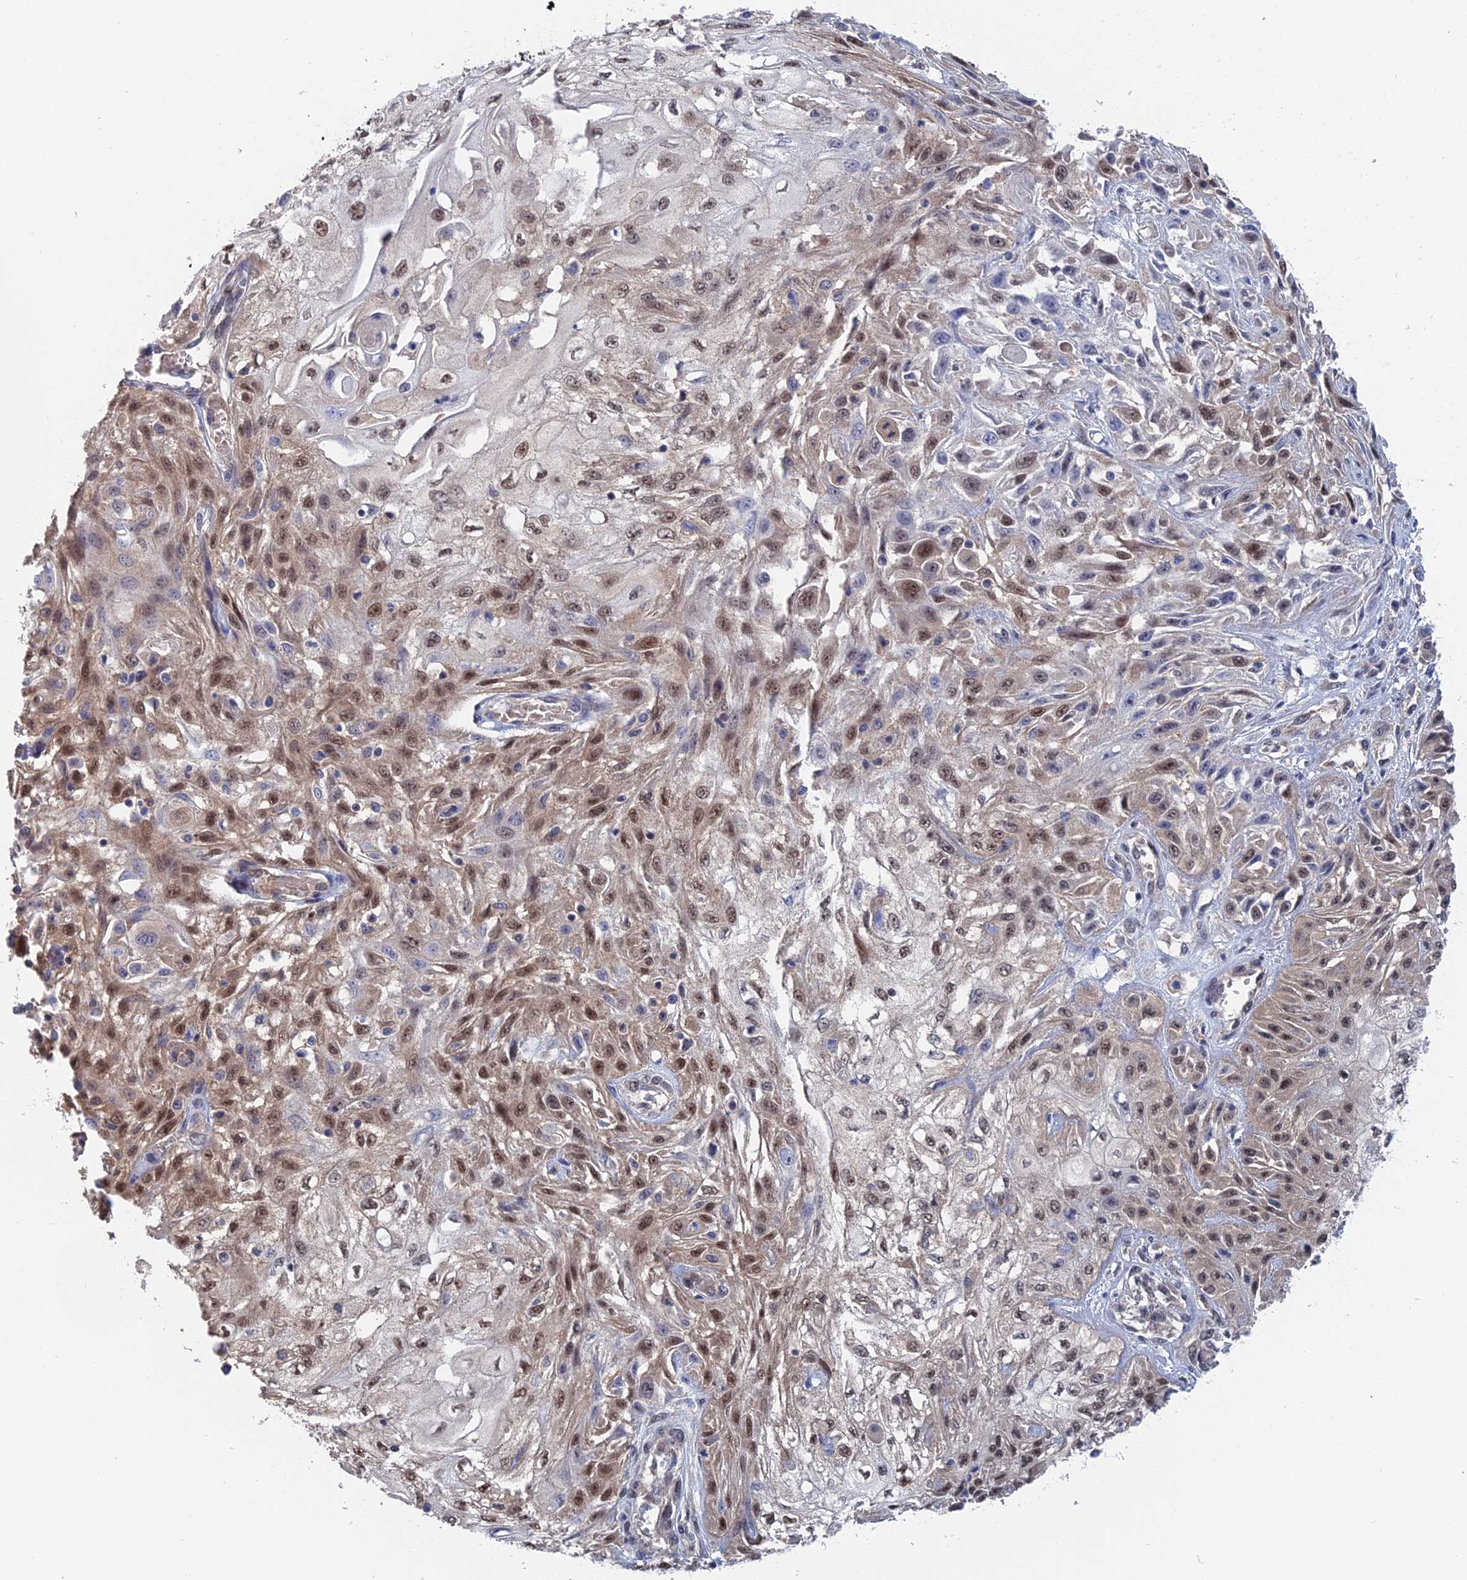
{"staining": {"intensity": "moderate", "quantity": ">75%", "location": "nuclear"}, "tissue": "skin cancer", "cell_type": "Tumor cells", "image_type": "cancer", "snomed": [{"axis": "morphology", "description": "Squamous cell carcinoma, NOS"}, {"axis": "morphology", "description": "Squamous cell carcinoma, metastatic, NOS"}, {"axis": "topography", "description": "Skin"}, {"axis": "topography", "description": "Lymph node"}], "caption": "Protein staining demonstrates moderate nuclear positivity in about >75% of tumor cells in skin cancer. Immunohistochemistry stains the protein in brown and the nuclei are stained blue.", "gene": "TSSC4", "patient": {"sex": "male", "age": 75}}